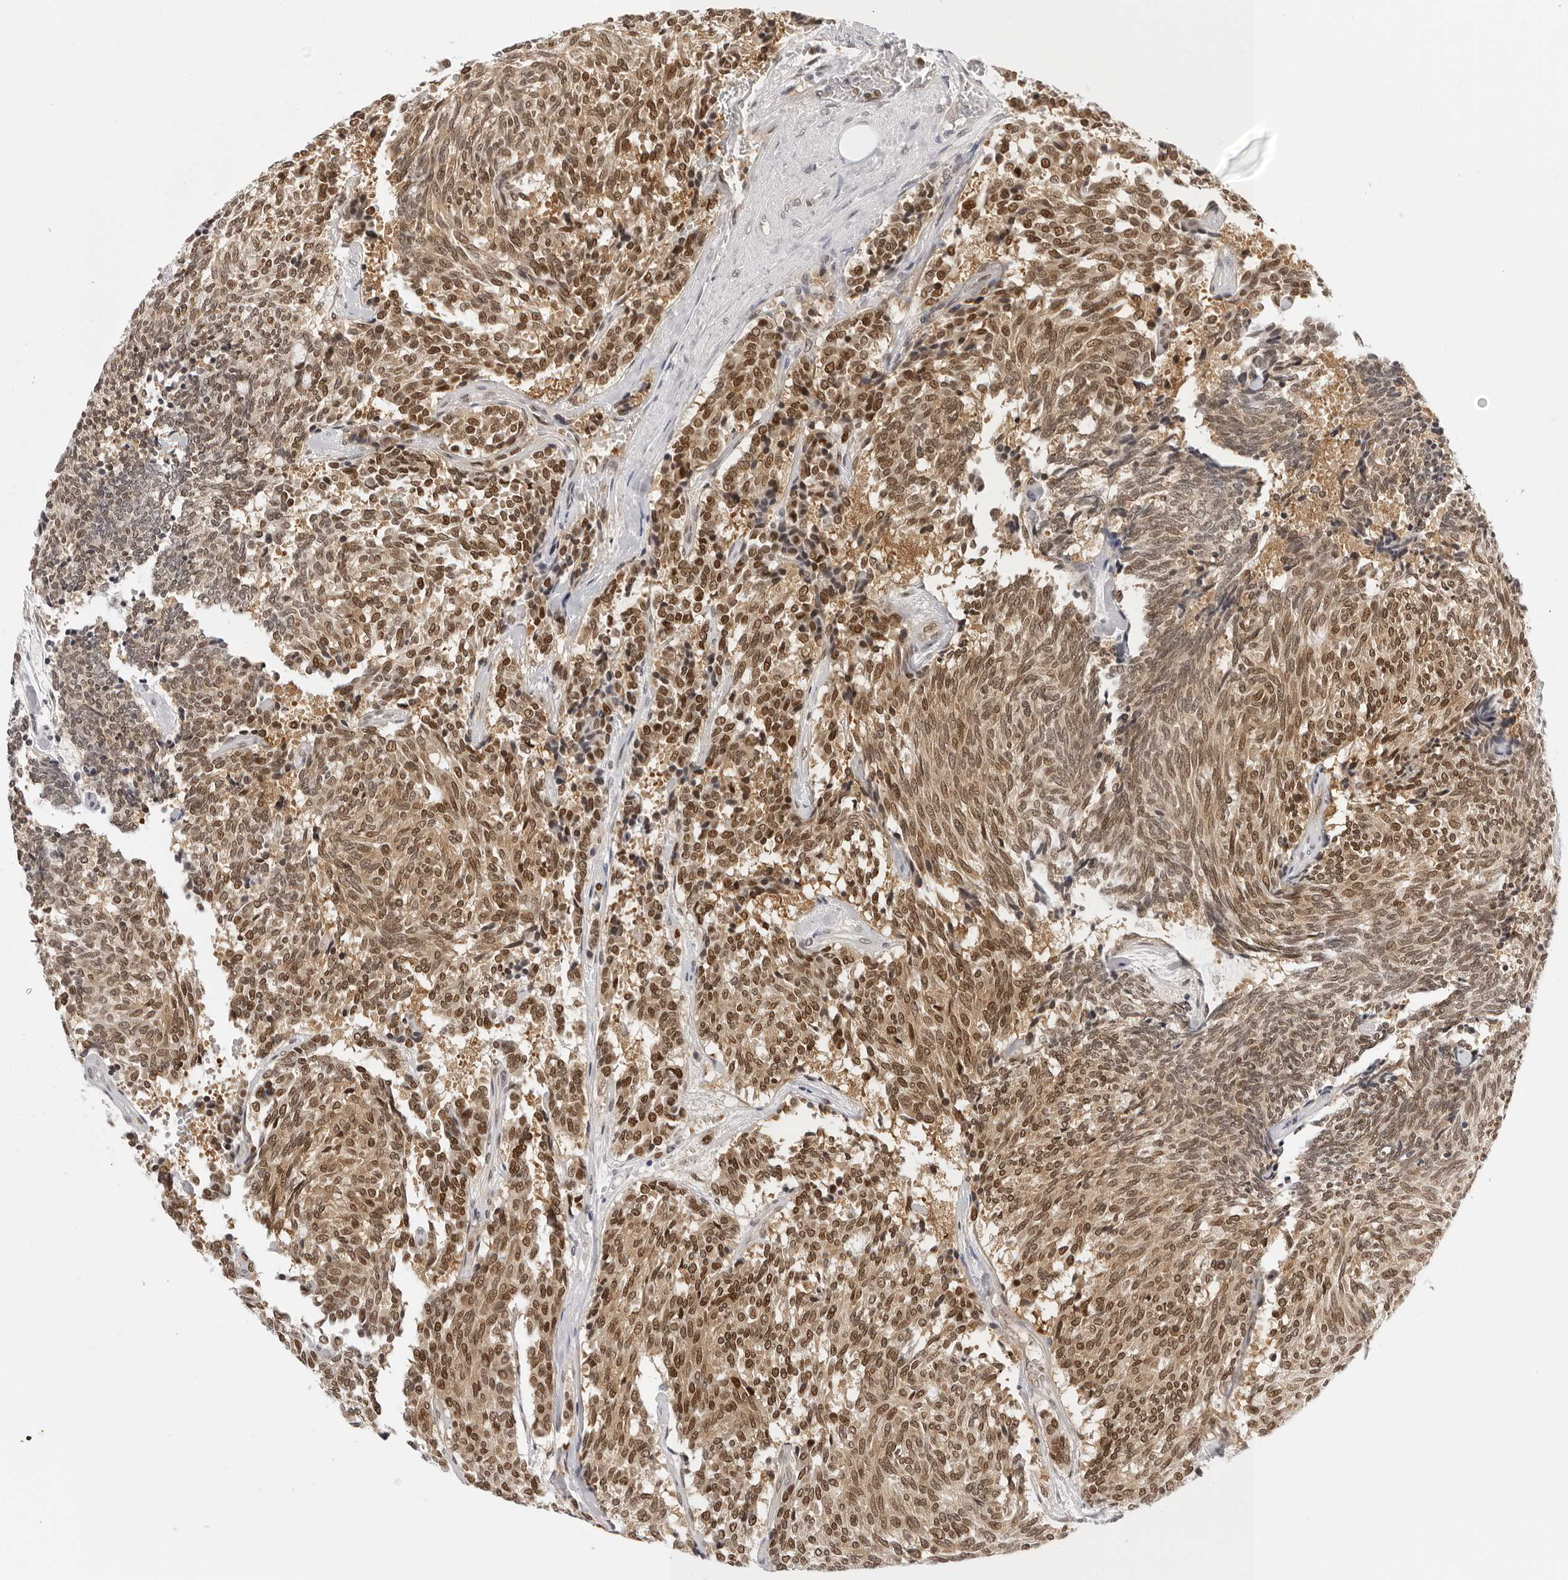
{"staining": {"intensity": "moderate", "quantity": ">75%", "location": "cytoplasmic/membranous,nuclear"}, "tissue": "carcinoid", "cell_type": "Tumor cells", "image_type": "cancer", "snomed": [{"axis": "morphology", "description": "Carcinoid, malignant, NOS"}, {"axis": "topography", "description": "Pancreas"}], "caption": "The photomicrograph shows immunohistochemical staining of carcinoid (malignant). There is moderate cytoplasmic/membranous and nuclear expression is present in approximately >75% of tumor cells.", "gene": "WDR77", "patient": {"sex": "female", "age": 54}}